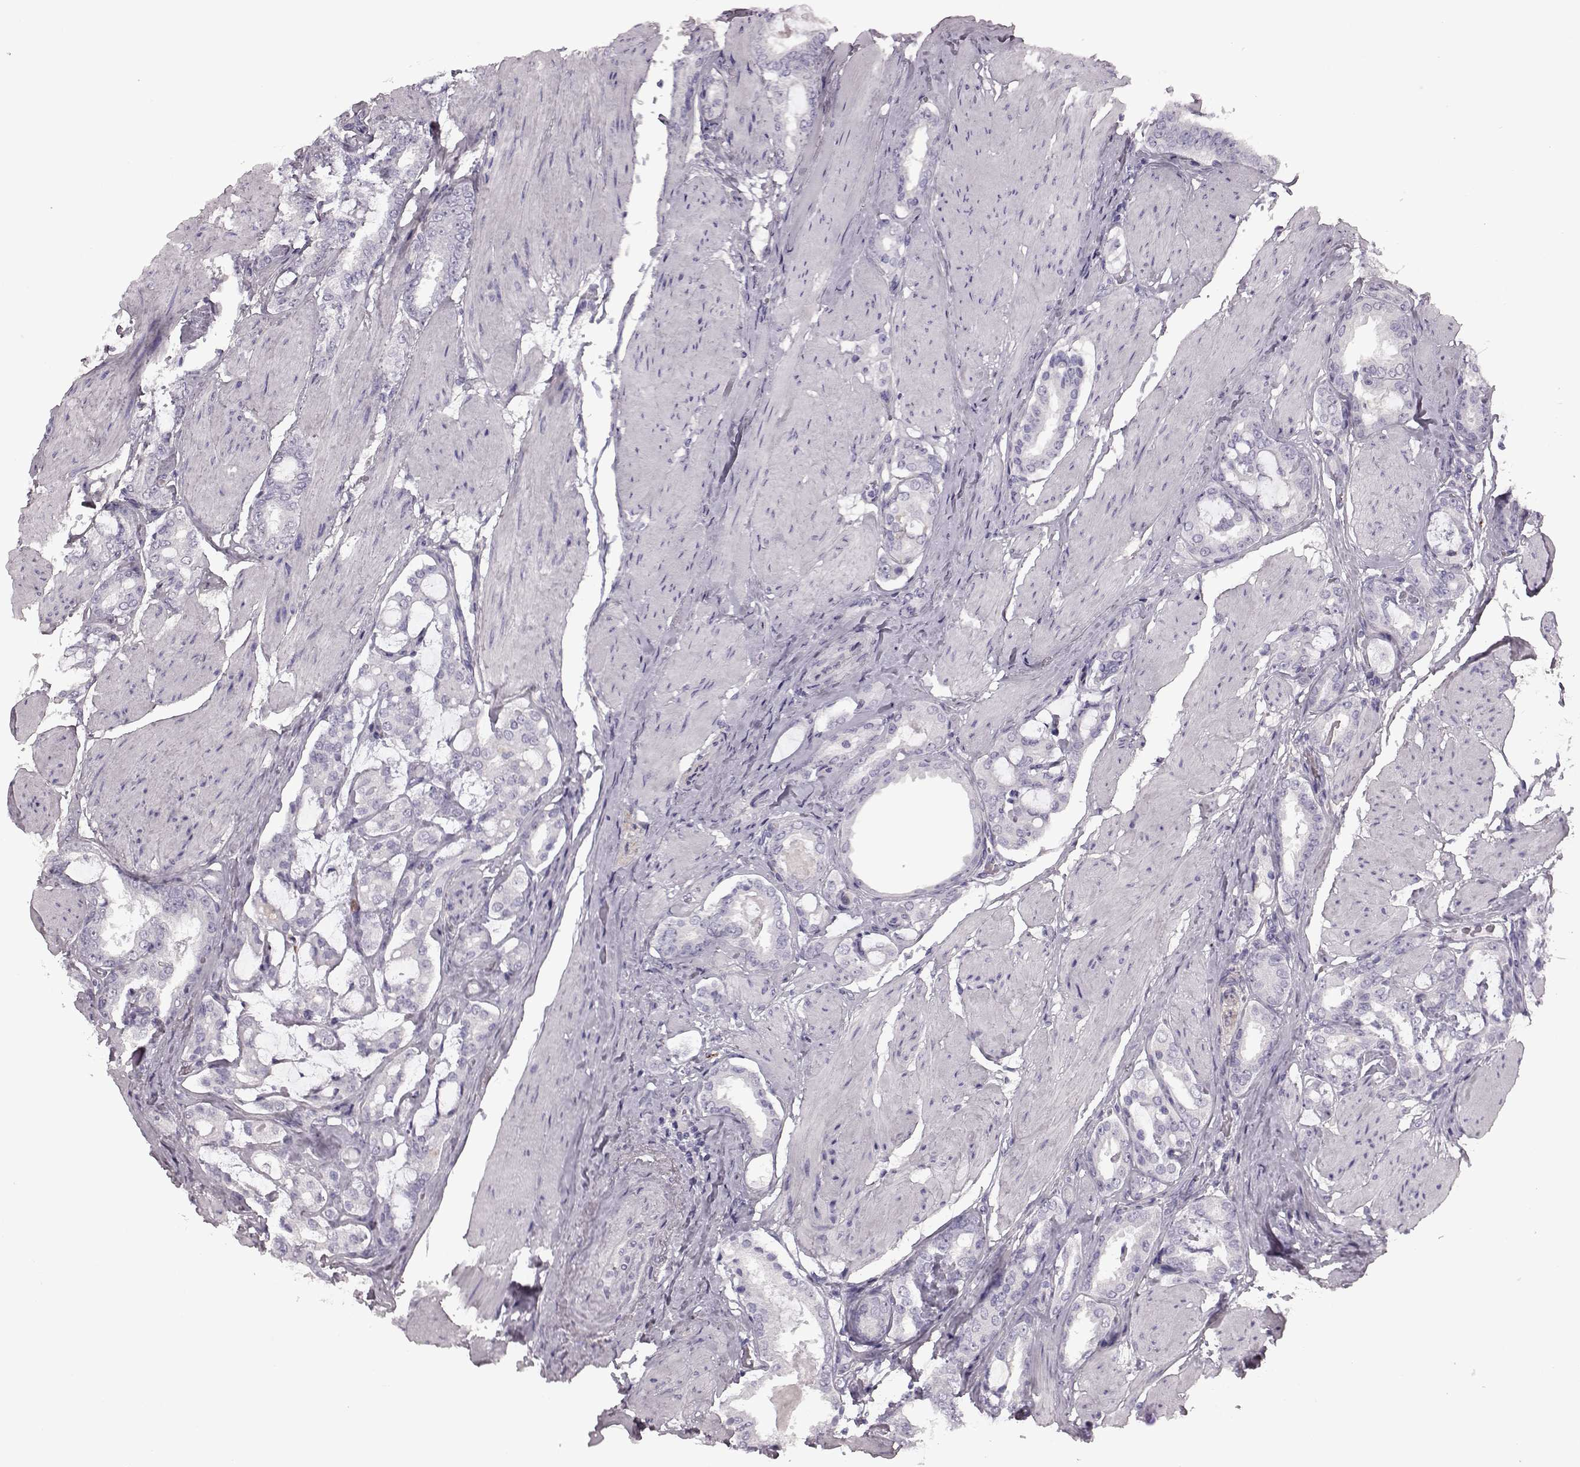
{"staining": {"intensity": "negative", "quantity": "none", "location": "none"}, "tissue": "prostate cancer", "cell_type": "Tumor cells", "image_type": "cancer", "snomed": [{"axis": "morphology", "description": "Adenocarcinoma, High grade"}, {"axis": "topography", "description": "Prostate"}], "caption": "This is an immunohistochemistry (IHC) photomicrograph of human prostate cancer. There is no positivity in tumor cells.", "gene": "SNTG1", "patient": {"sex": "male", "age": 63}}